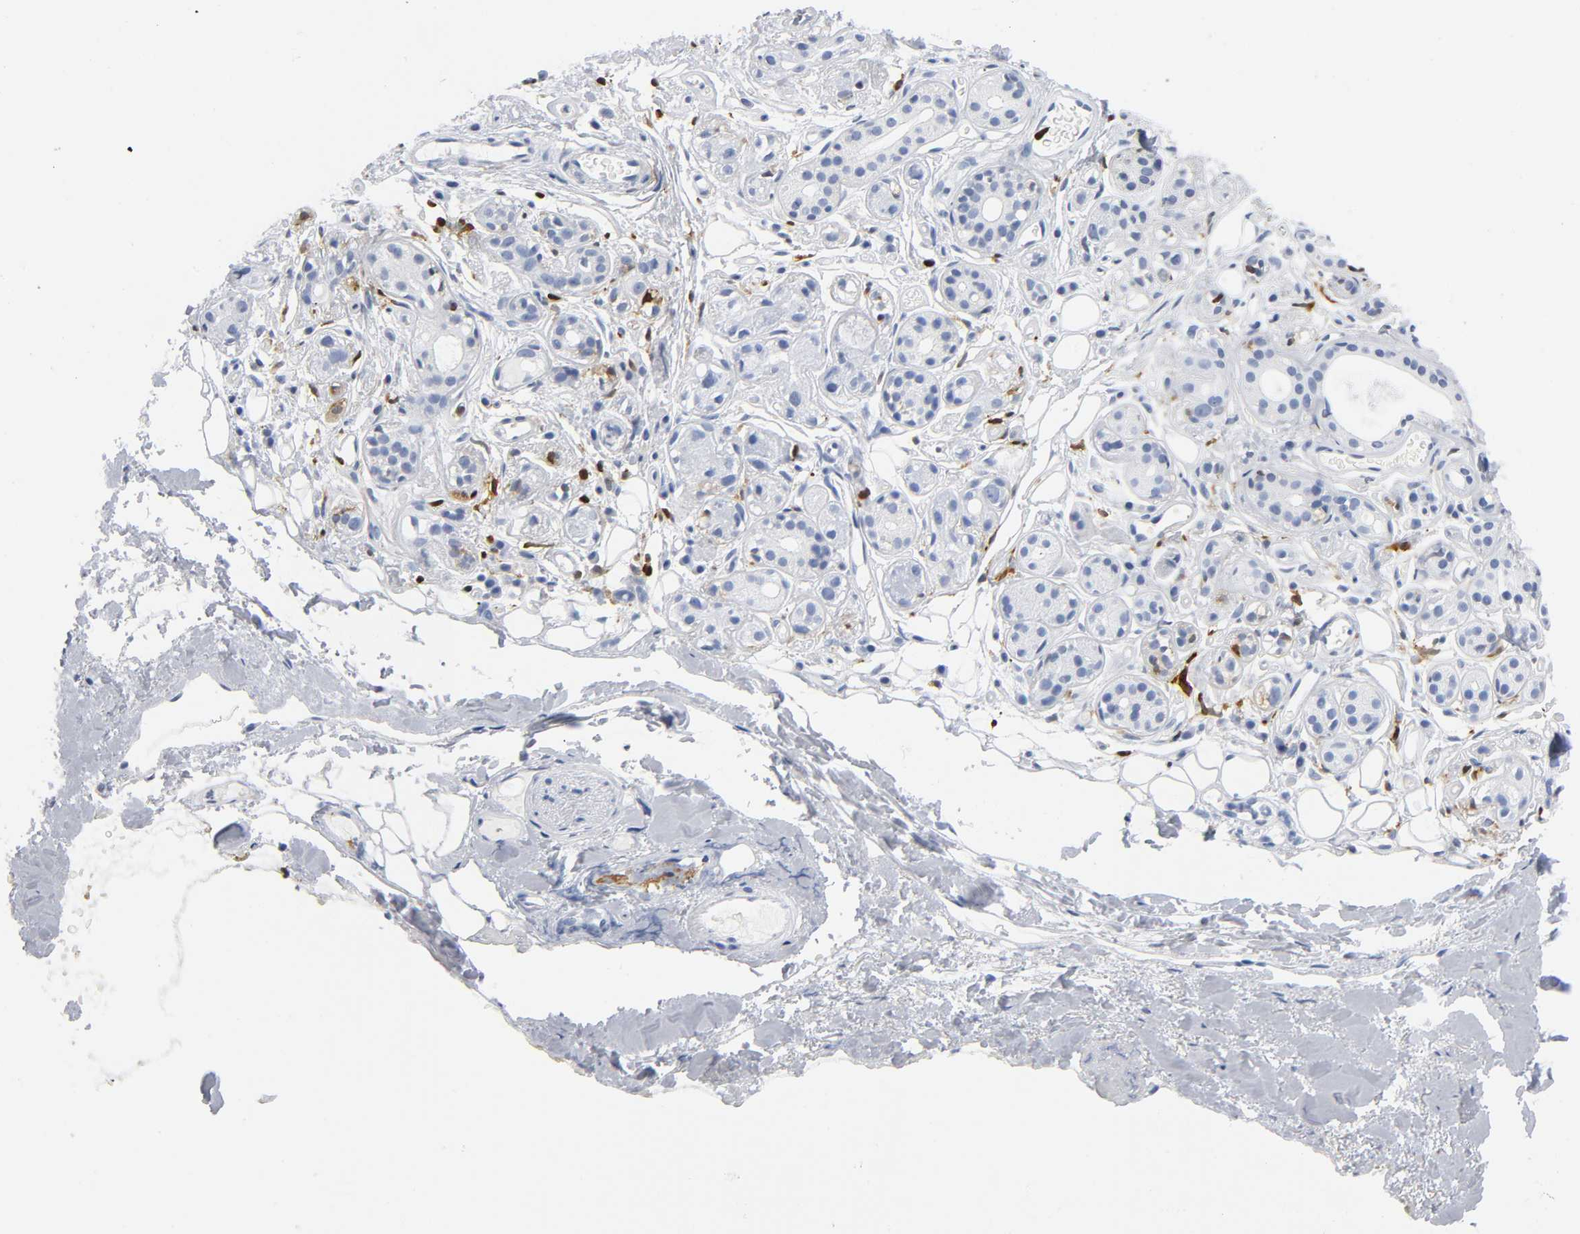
{"staining": {"intensity": "negative", "quantity": "none", "location": "none"}, "tissue": "salivary gland", "cell_type": "Glandular cells", "image_type": "normal", "snomed": [{"axis": "morphology", "description": "Normal tissue, NOS"}, {"axis": "topography", "description": "Salivary gland"}], "caption": "The immunohistochemistry (IHC) micrograph has no significant expression in glandular cells of salivary gland. Nuclei are stained in blue.", "gene": "DOK2", "patient": {"sex": "male", "age": 54}}